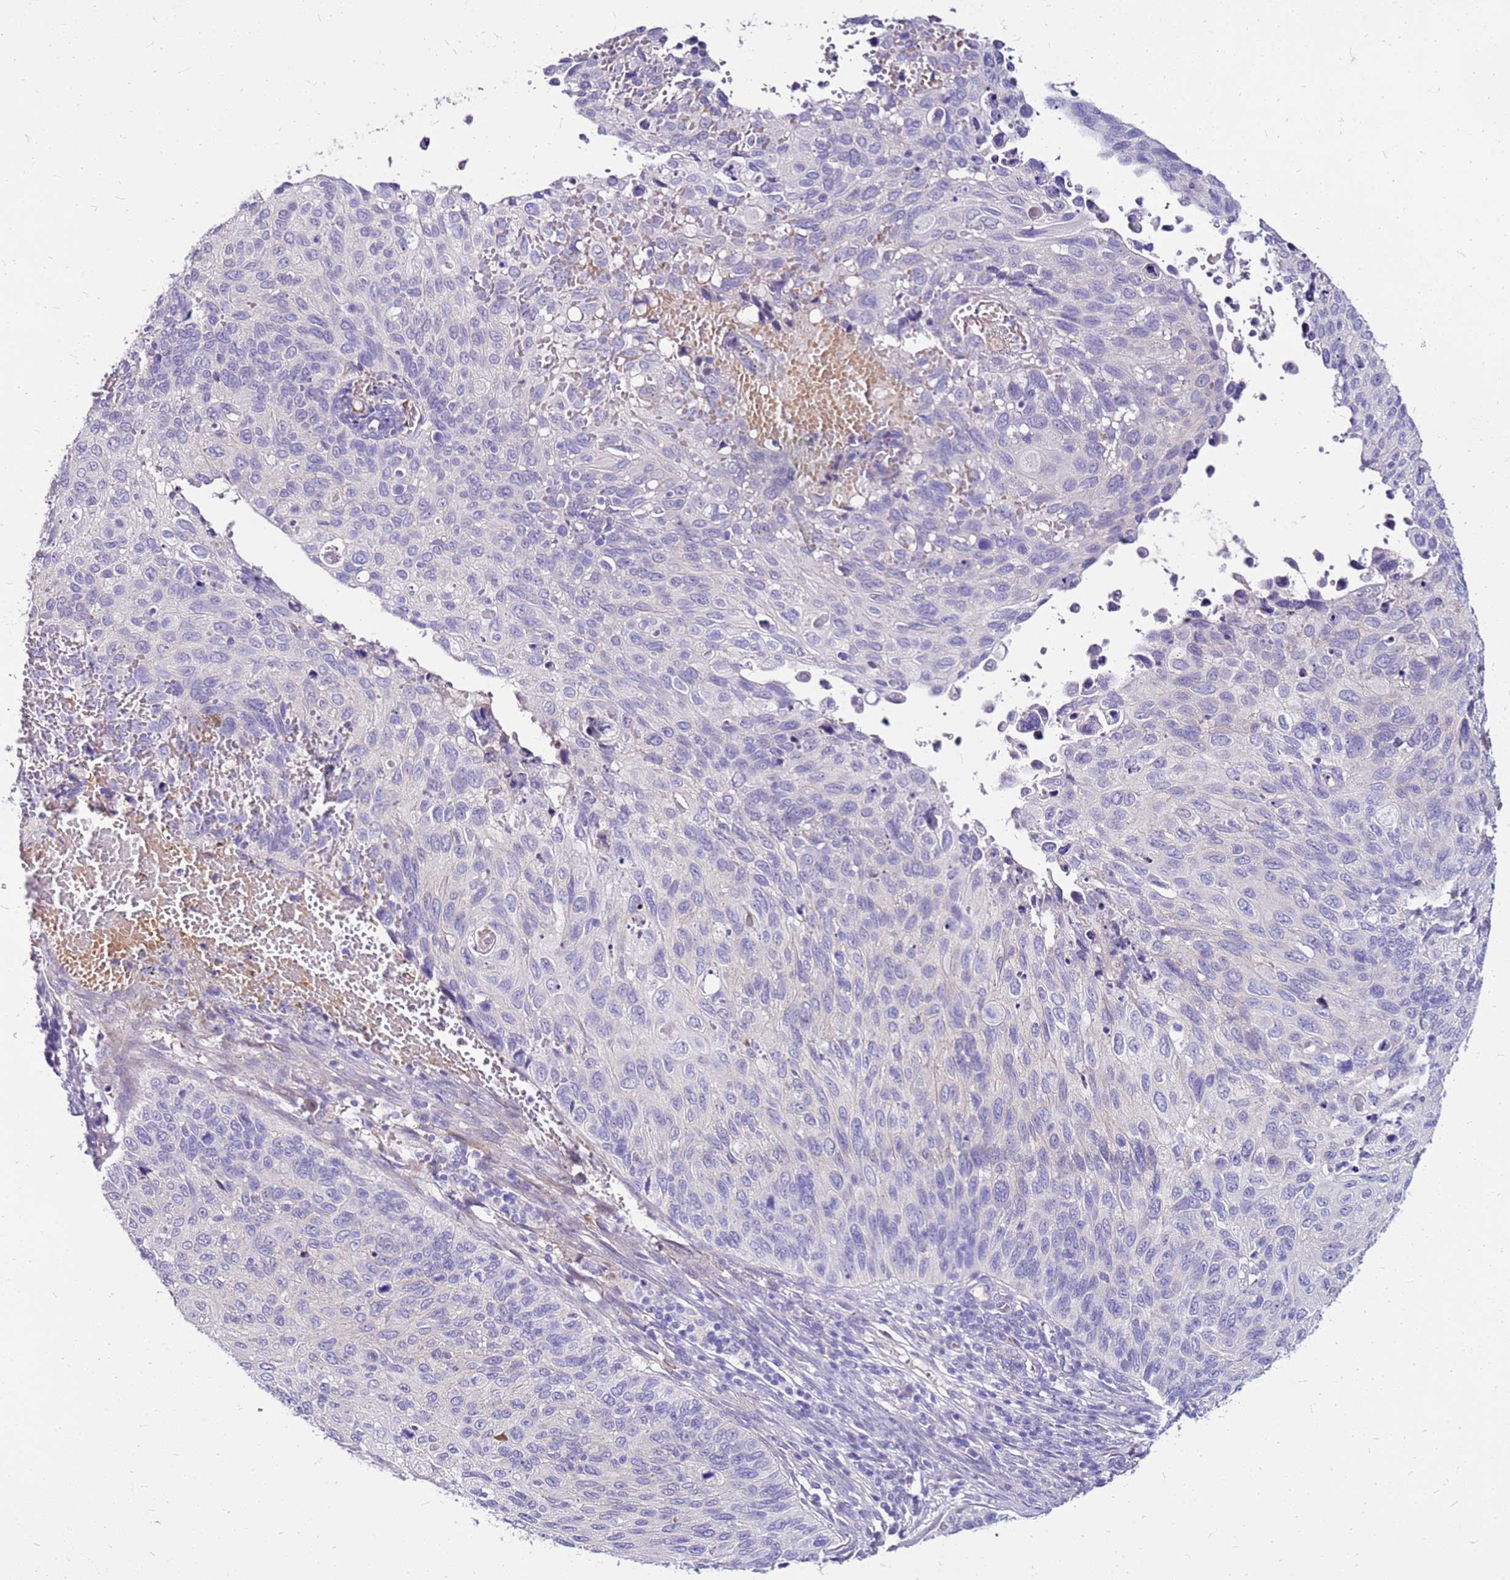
{"staining": {"intensity": "negative", "quantity": "none", "location": "none"}, "tissue": "cervical cancer", "cell_type": "Tumor cells", "image_type": "cancer", "snomed": [{"axis": "morphology", "description": "Squamous cell carcinoma, NOS"}, {"axis": "topography", "description": "Cervix"}], "caption": "DAB (3,3'-diaminobenzidine) immunohistochemical staining of human squamous cell carcinoma (cervical) reveals no significant positivity in tumor cells.", "gene": "DCDC2B", "patient": {"sex": "female", "age": 70}}